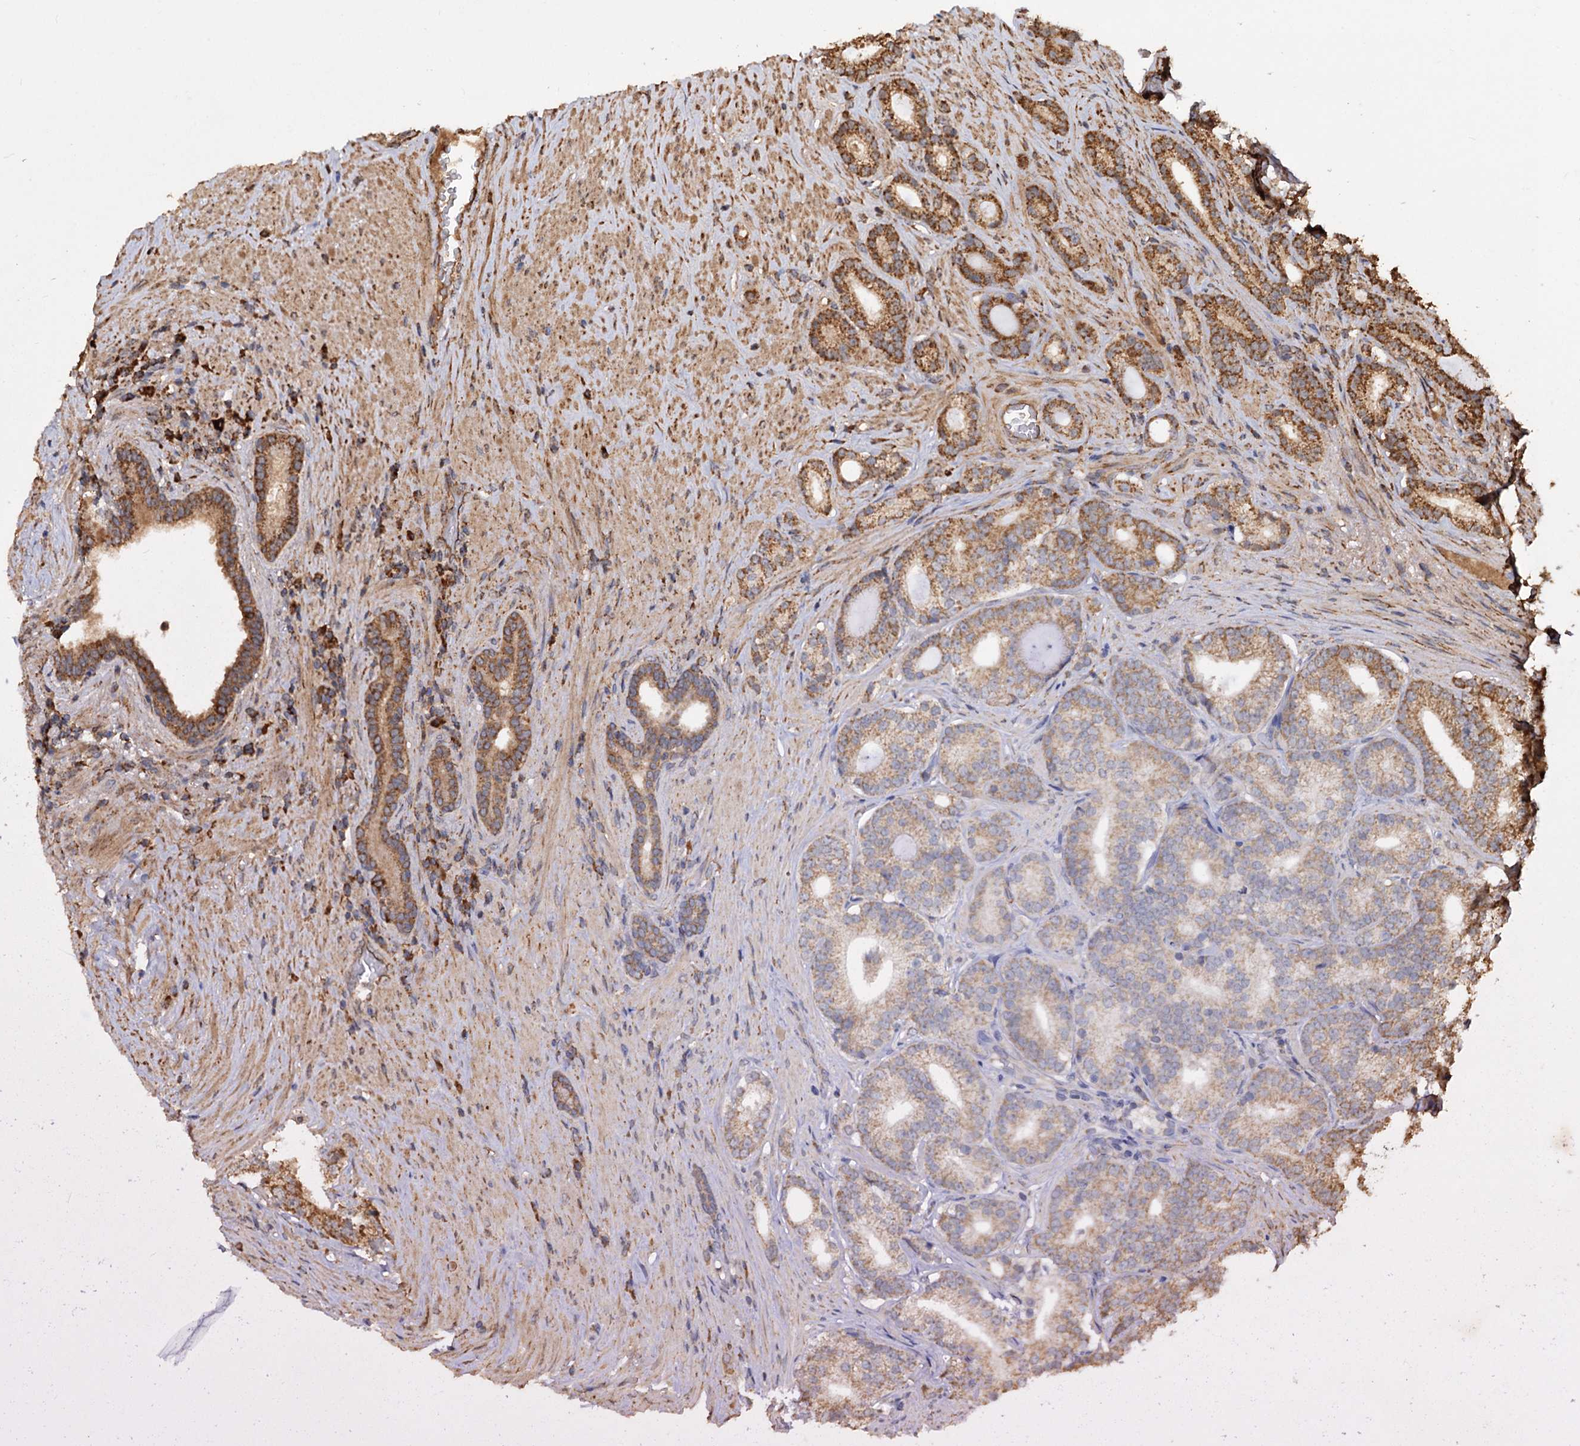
{"staining": {"intensity": "moderate", "quantity": ">75%", "location": "cytoplasmic/membranous"}, "tissue": "prostate cancer", "cell_type": "Tumor cells", "image_type": "cancer", "snomed": [{"axis": "morphology", "description": "Adenocarcinoma, Low grade"}, {"axis": "topography", "description": "Prostate"}], "caption": "Immunohistochemistry micrograph of neoplastic tissue: human adenocarcinoma (low-grade) (prostate) stained using immunohistochemistry exhibits medium levels of moderate protein expression localized specifically in the cytoplasmic/membranous of tumor cells, appearing as a cytoplasmic/membranous brown color.", "gene": "IPO4", "patient": {"sex": "male", "age": 71}}